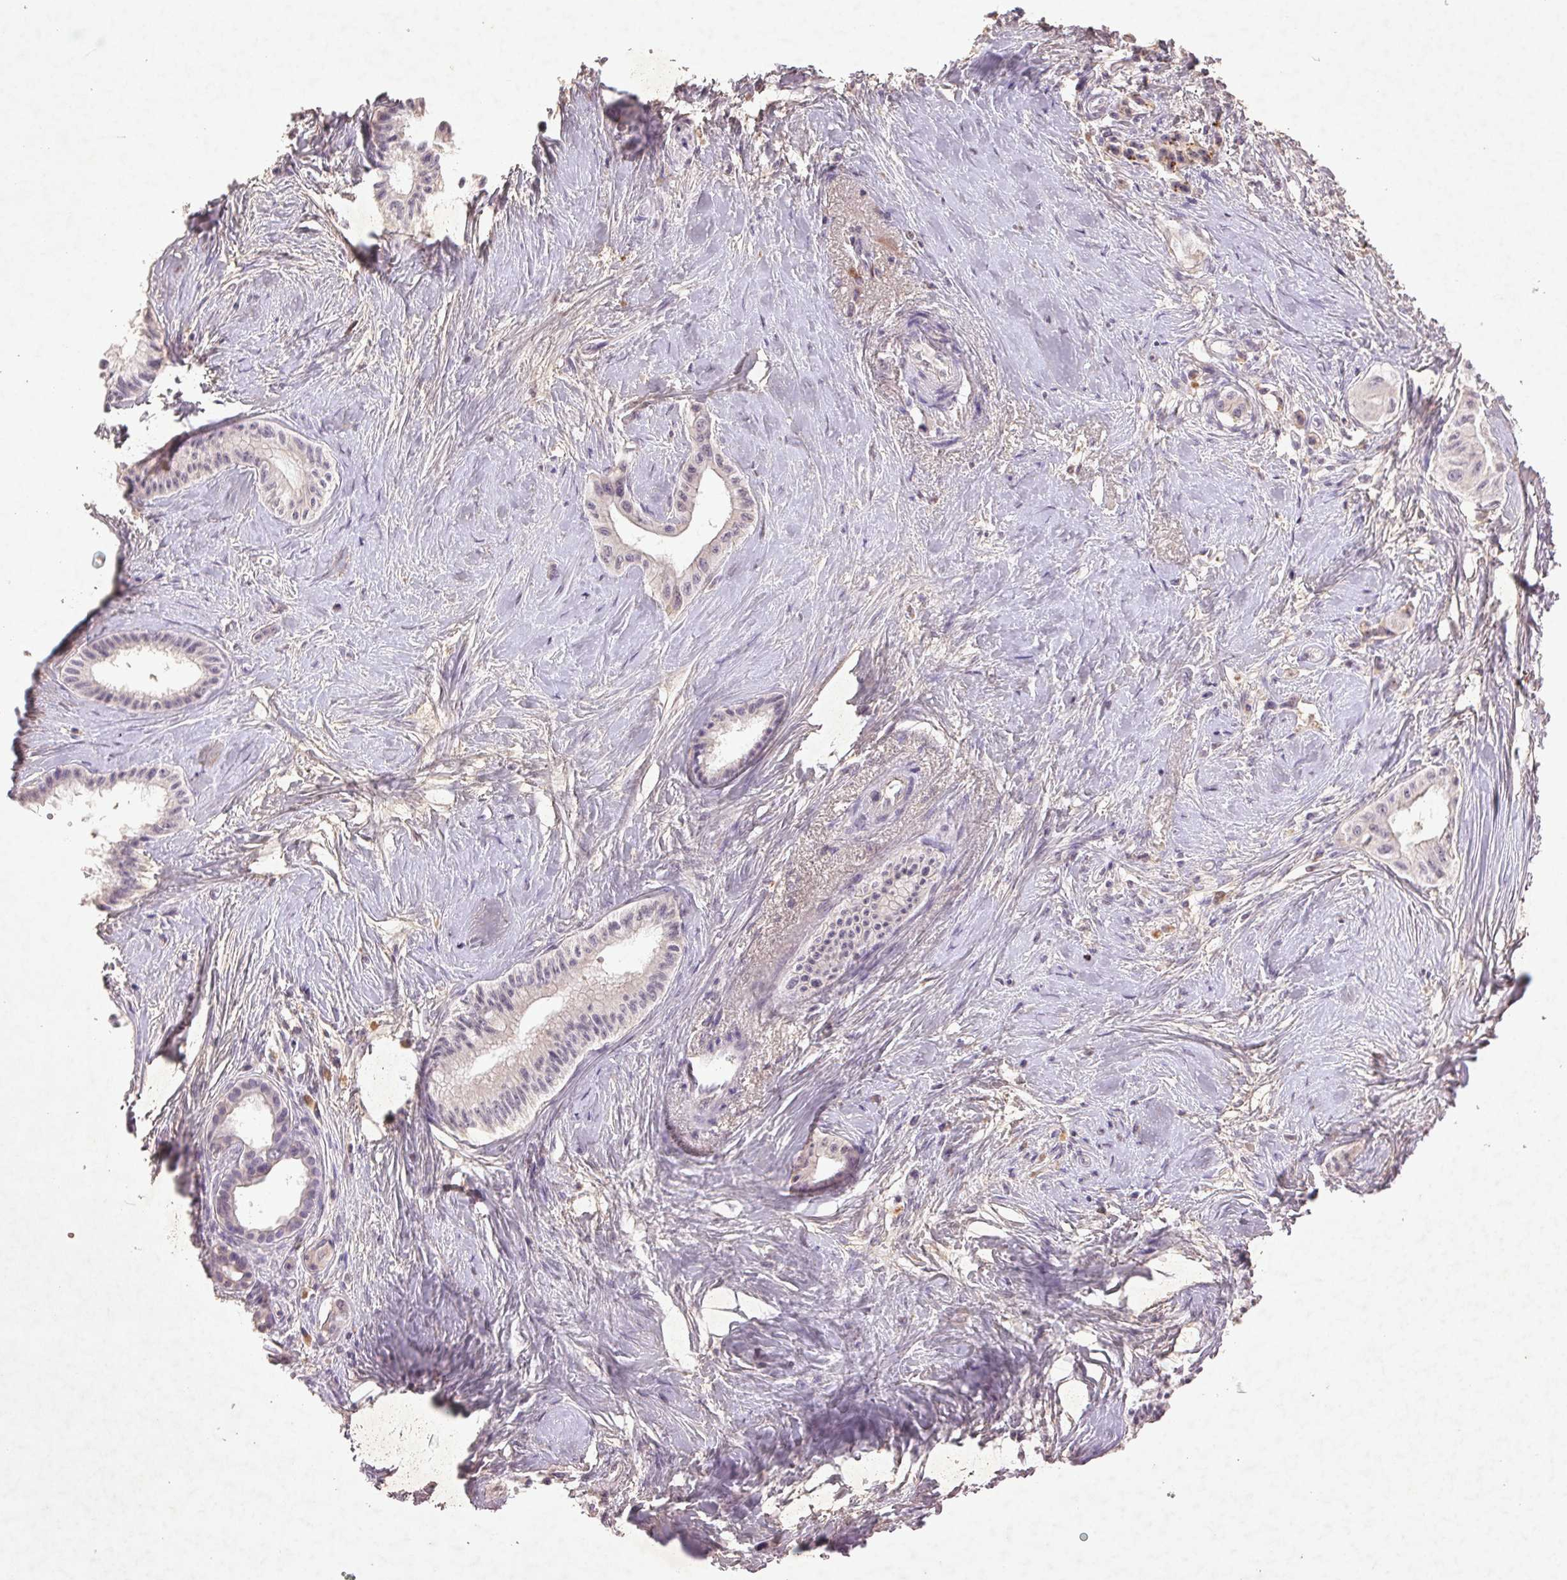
{"staining": {"intensity": "negative", "quantity": "none", "location": "none"}, "tissue": "pancreatic cancer", "cell_type": "Tumor cells", "image_type": "cancer", "snomed": [{"axis": "morphology", "description": "Adenocarcinoma, NOS"}, {"axis": "topography", "description": "Pancreas"}], "caption": "A high-resolution micrograph shows IHC staining of adenocarcinoma (pancreatic), which exhibits no significant staining in tumor cells.", "gene": "FAM168B", "patient": {"sex": "male", "age": 71}}